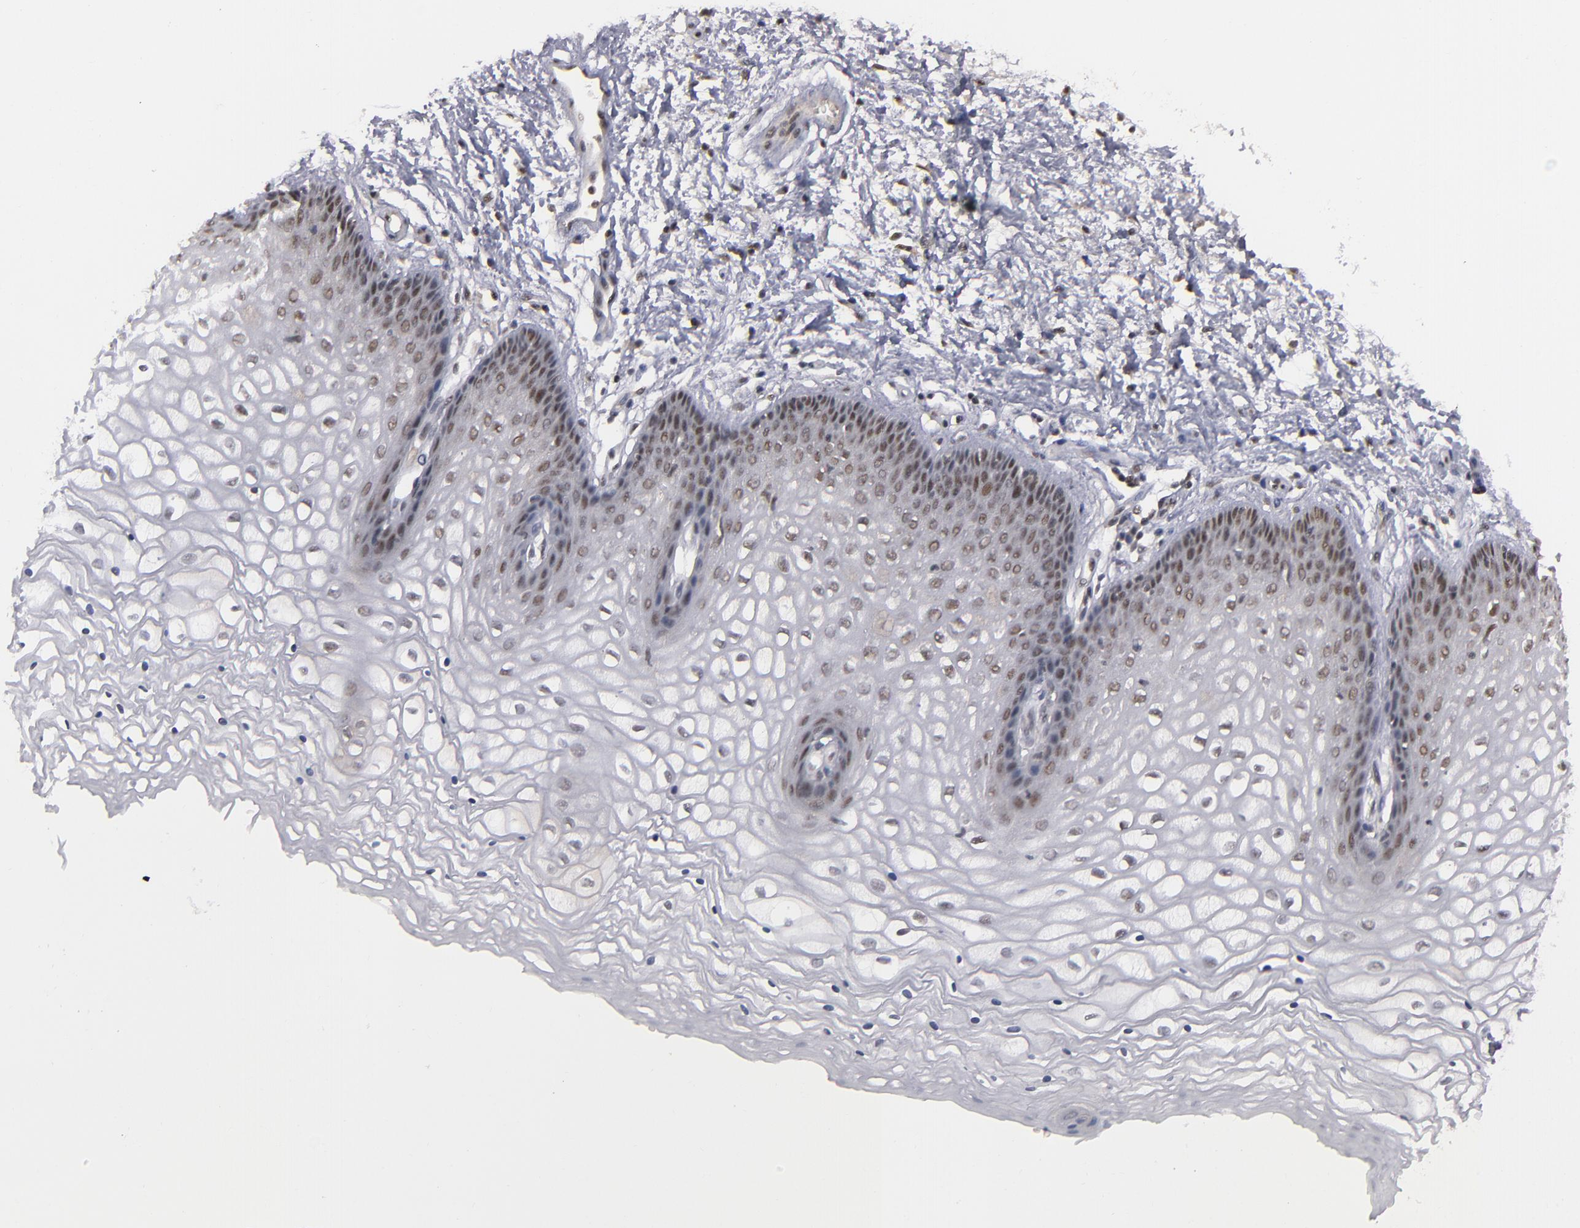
{"staining": {"intensity": "moderate", "quantity": "25%-75%", "location": "nuclear"}, "tissue": "vagina", "cell_type": "Squamous epithelial cells", "image_type": "normal", "snomed": [{"axis": "morphology", "description": "Normal tissue, NOS"}, {"axis": "topography", "description": "Vagina"}], "caption": "Human vagina stained for a protein (brown) displays moderate nuclear positive staining in approximately 25%-75% of squamous epithelial cells.", "gene": "ZNF234", "patient": {"sex": "female", "age": 34}}